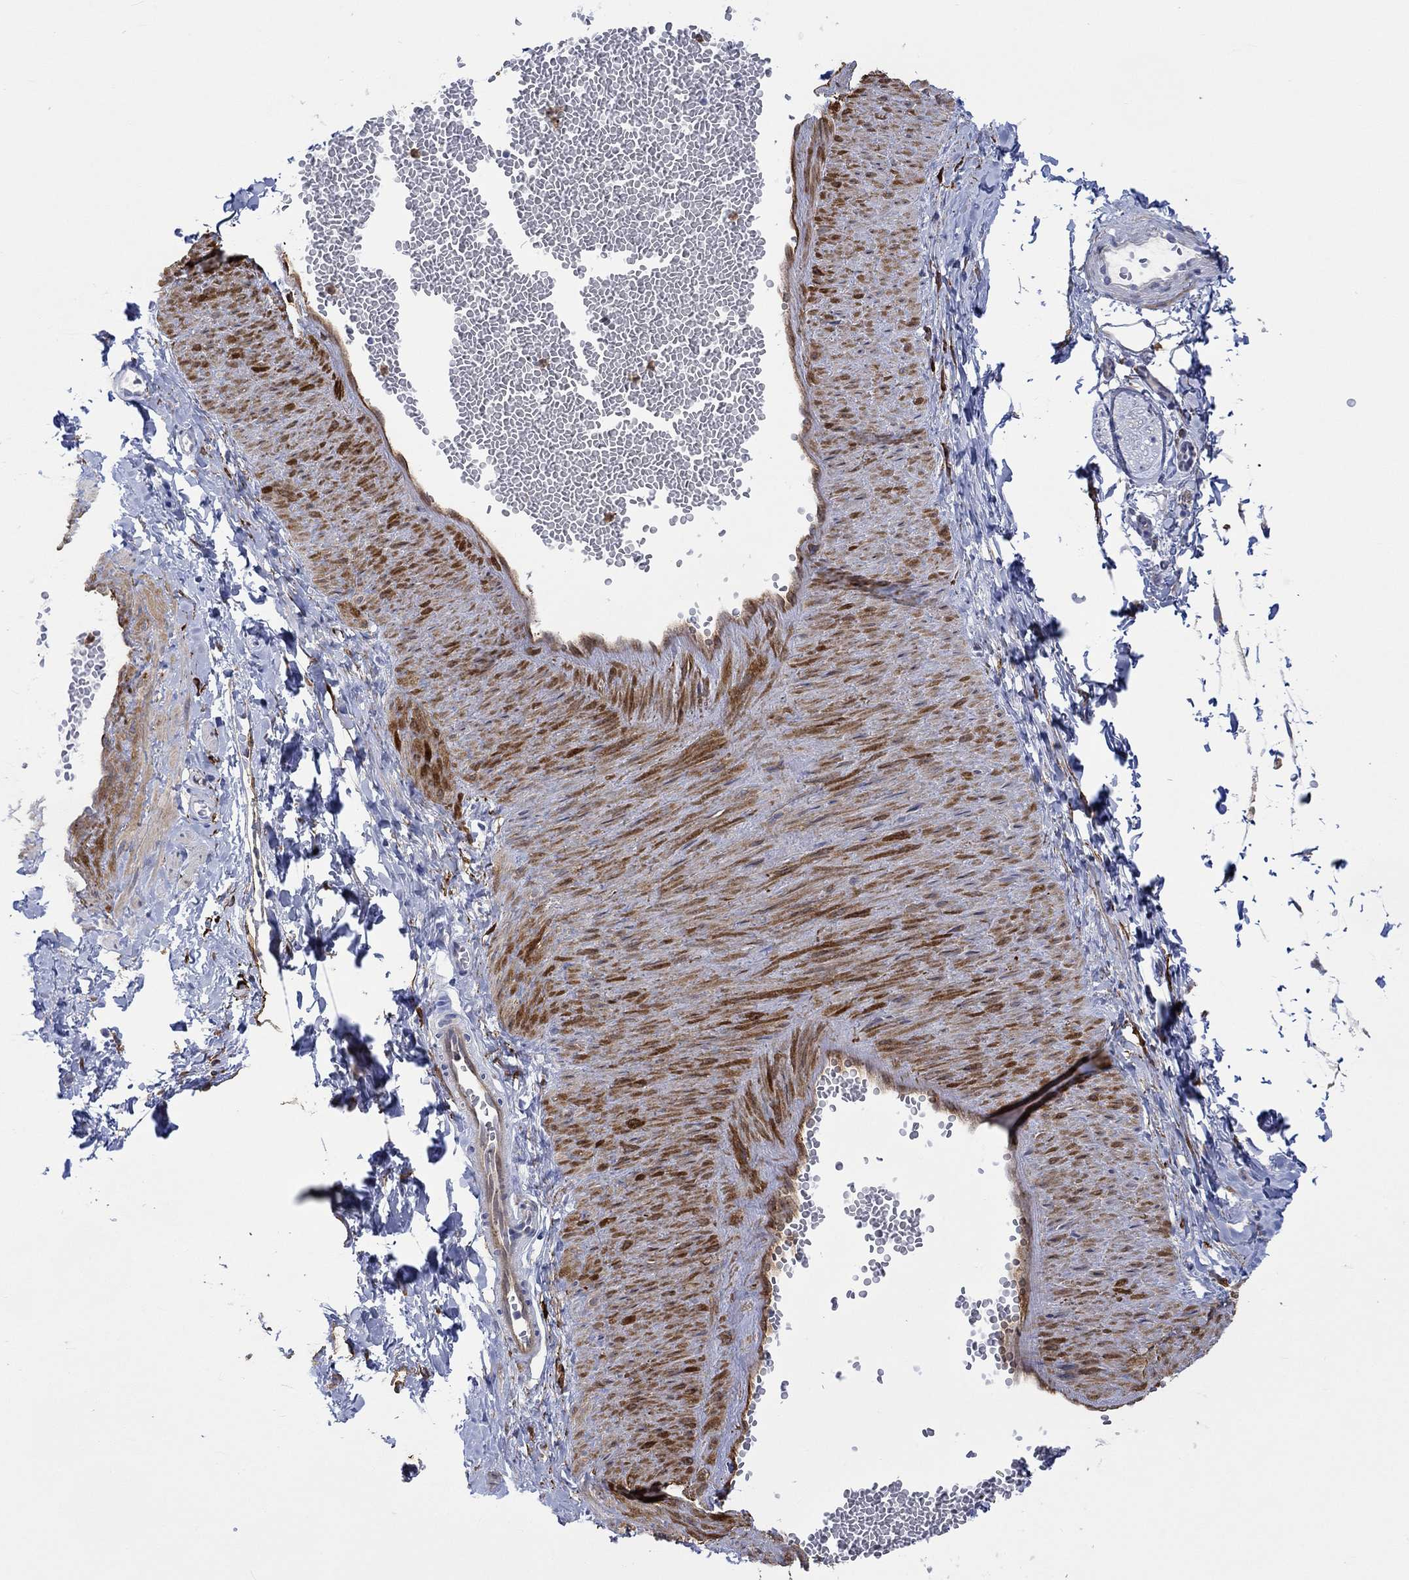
{"staining": {"intensity": "negative", "quantity": "none", "location": "none"}, "tissue": "adipose tissue", "cell_type": "Adipocytes", "image_type": "normal", "snomed": [{"axis": "morphology", "description": "Normal tissue, NOS"}, {"axis": "topography", "description": "Smooth muscle"}, {"axis": "topography", "description": "Peripheral nerve tissue"}], "caption": "DAB (3,3'-diaminobenzidine) immunohistochemical staining of unremarkable adipose tissue exhibits no significant positivity in adipocytes.", "gene": "TGM2", "patient": {"sex": "male", "age": 22}}